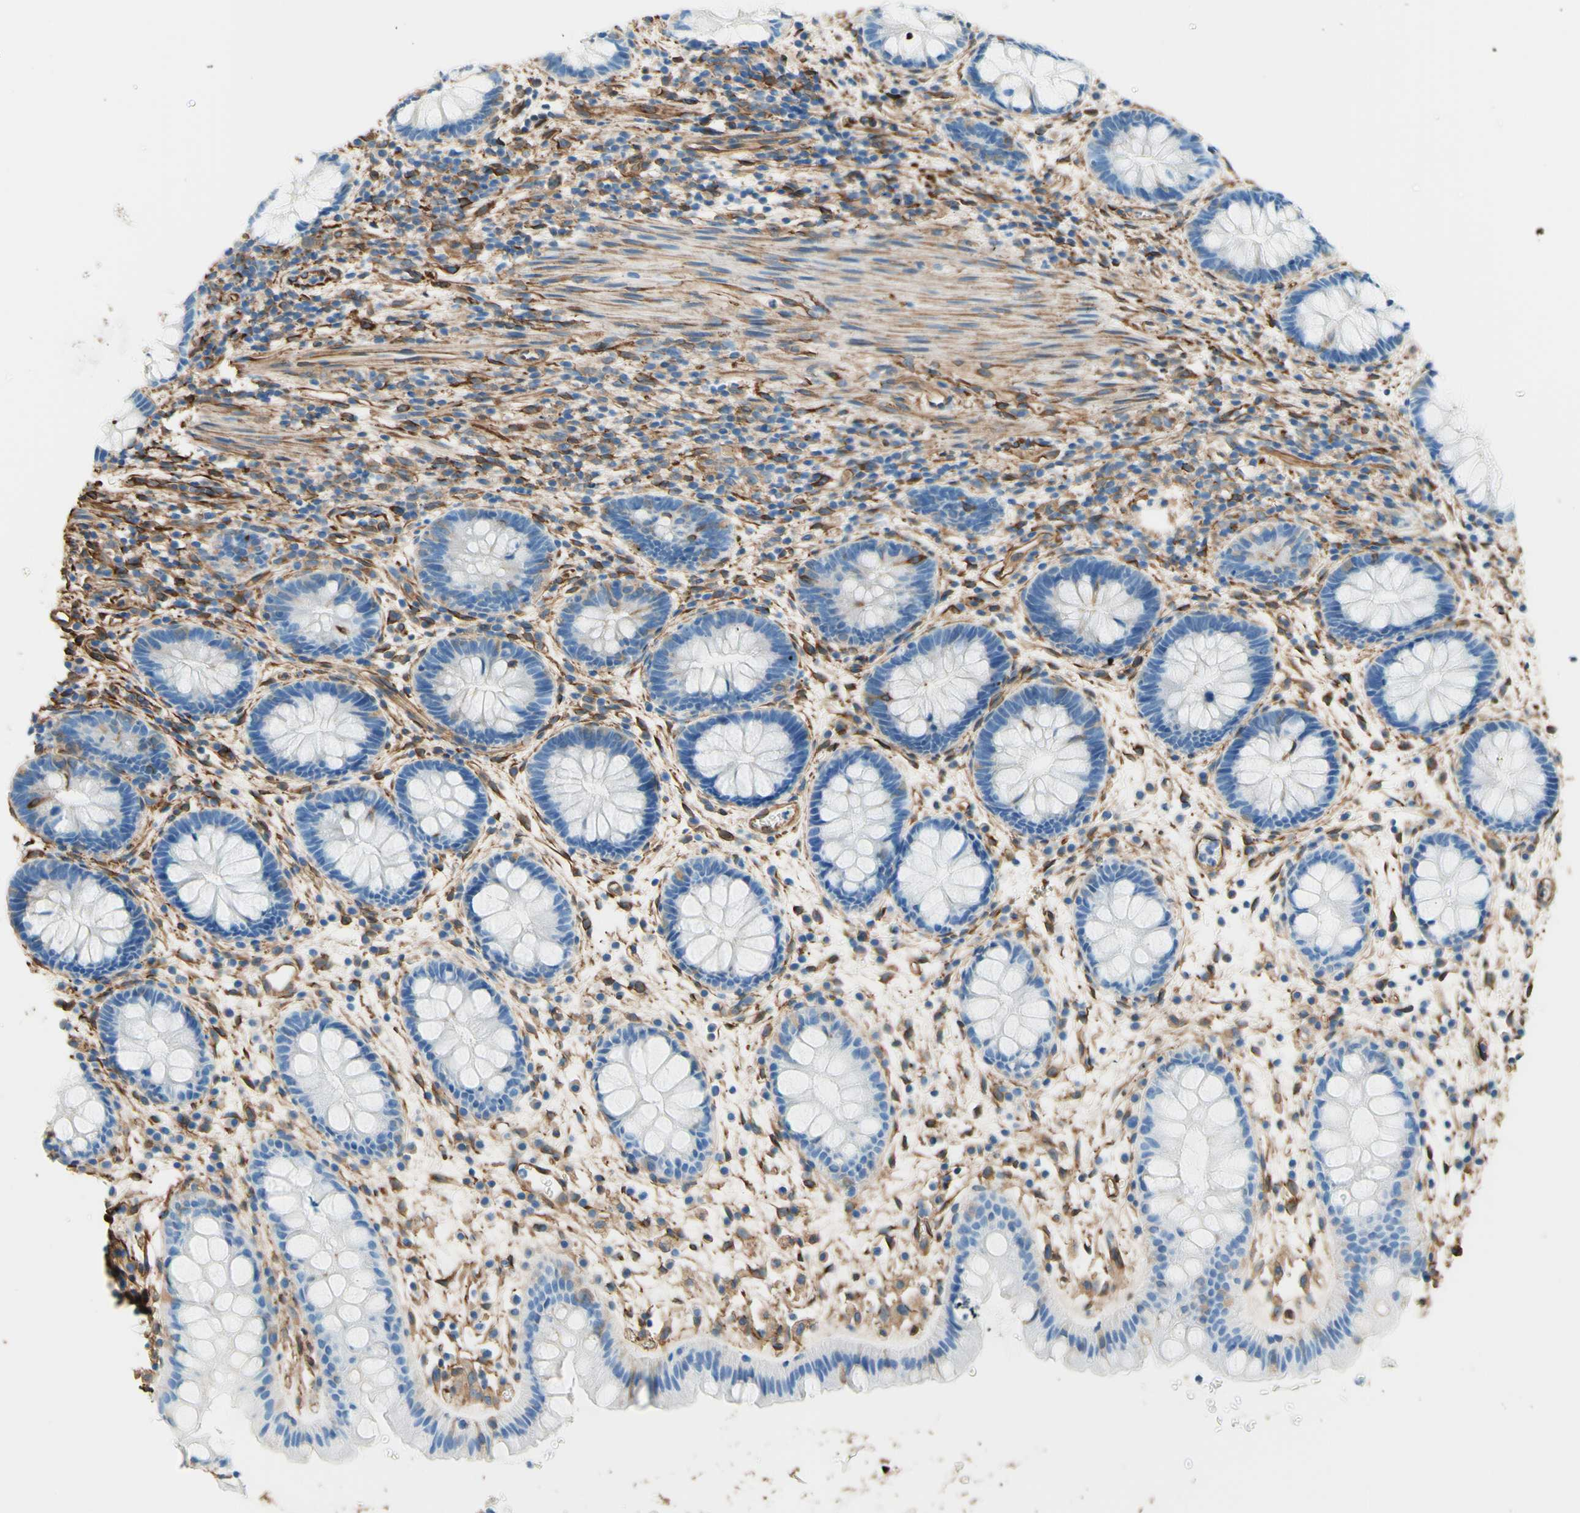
{"staining": {"intensity": "negative", "quantity": "none", "location": "none"}, "tissue": "rectum", "cell_type": "Glandular cells", "image_type": "normal", "snomed": [{"axis": "morphology", "description": "Normal tissue, NOS"}, {"axis": "topography", "description": "Rectum"}], "caption": "Immunohistochemical staining of normal rectum displays no significant staining in glandular cells. (Stains: DAB (3,3'-diaminobenzidine) IHC with hematoxylin counter stain, Microscopy: brightfield microscopy at high magnification).", "gene": "DPYSL3", "patient": {"sex": "female", "age": 24}}